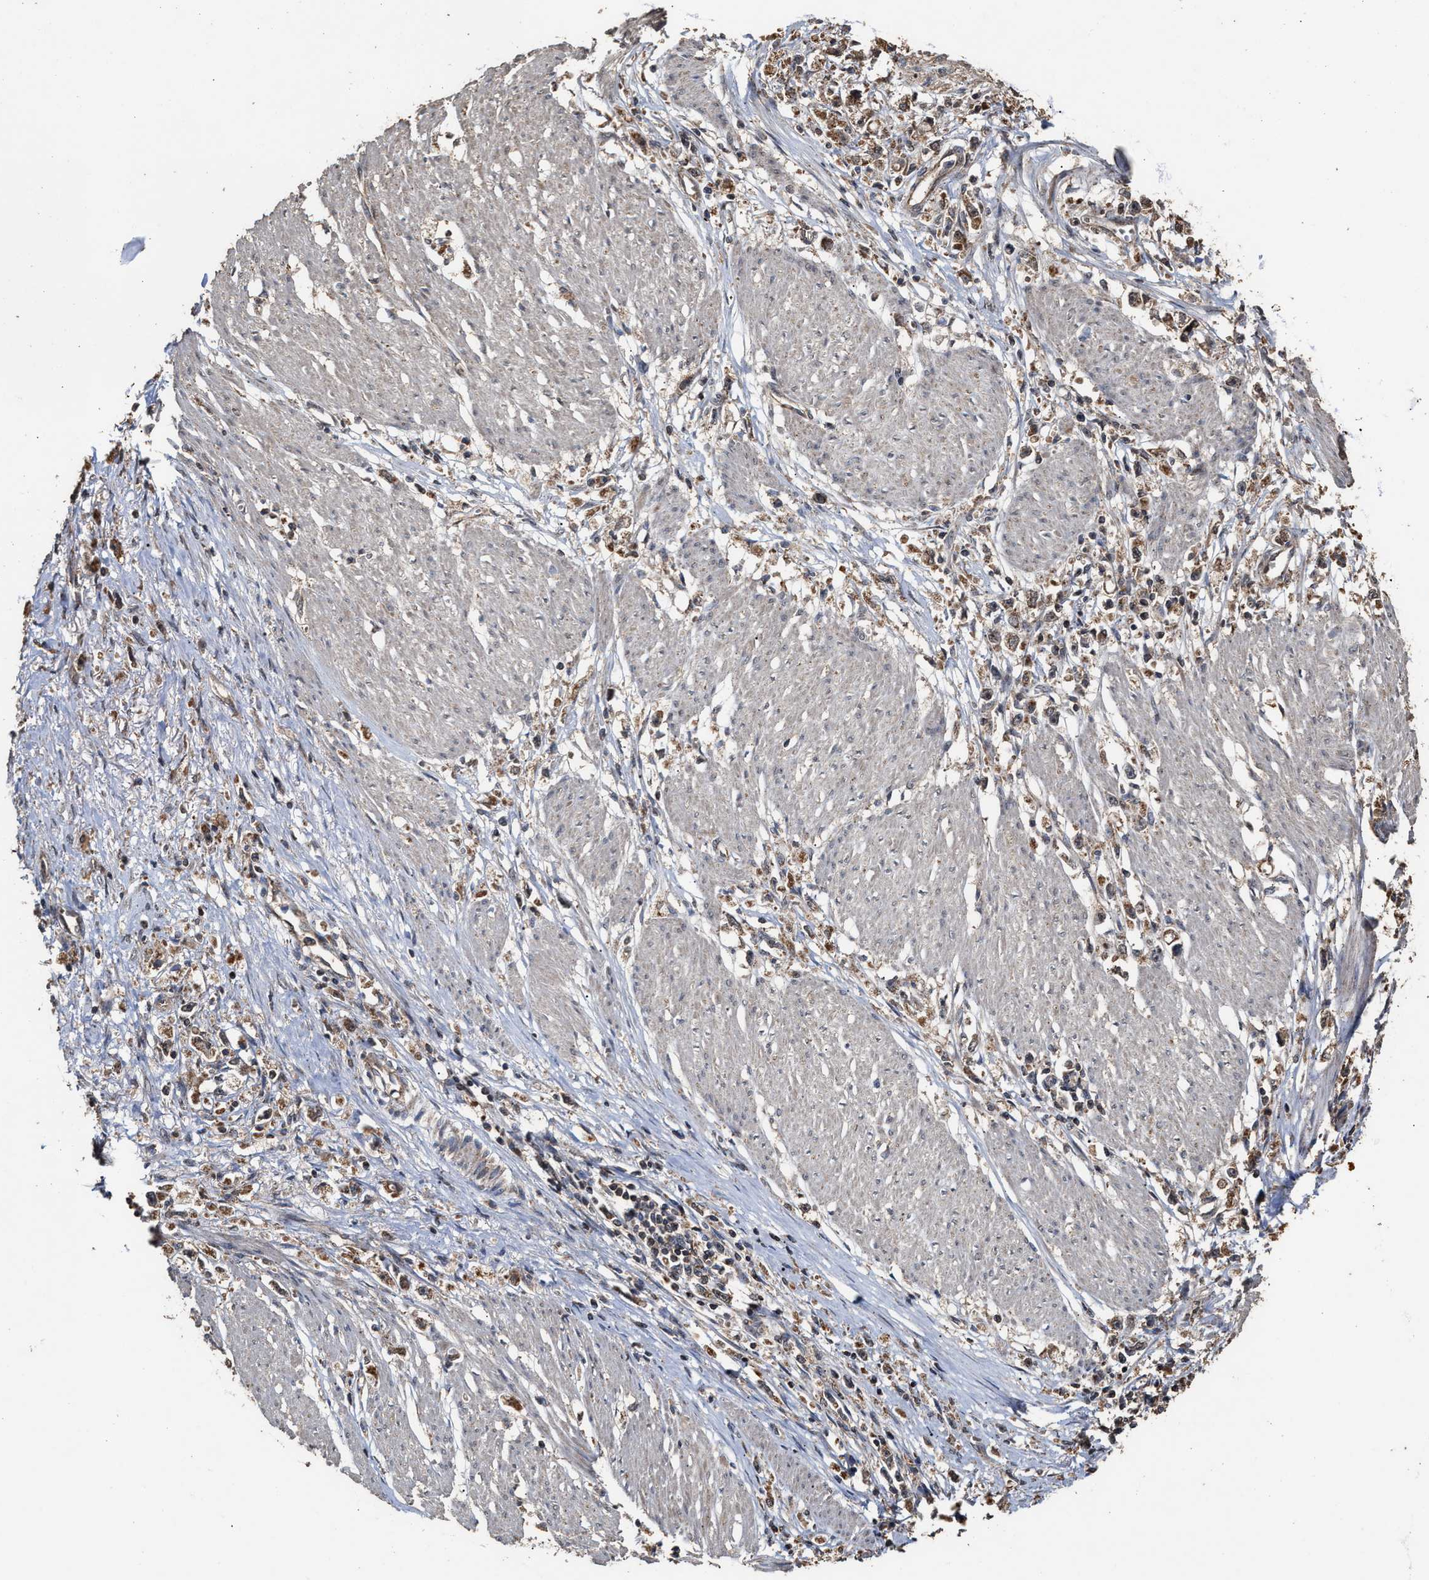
{"staining": {"intensity": "weak", "quantity": ">75%", "location": "cytoplasmic/membranous,nuclear"}, "tissue": "stomach cancer", "cell_type": "Tumor cells", "image_type": "cancer", "snomed": [{"axis": "morphology", "description": "Adenocarcinoma, NOS"}, {"axis": "topography", "description": "Stomach"}], "caption": "Adenocarcinoma (stomach) stained for a protein (brown) exhibits weak cytoplasmic/membranous and nuclear positive expression in approximately >75% of tumor cells.", "gene": "ZNHIT6", "patient": {"sex": "female", "age": 59}}